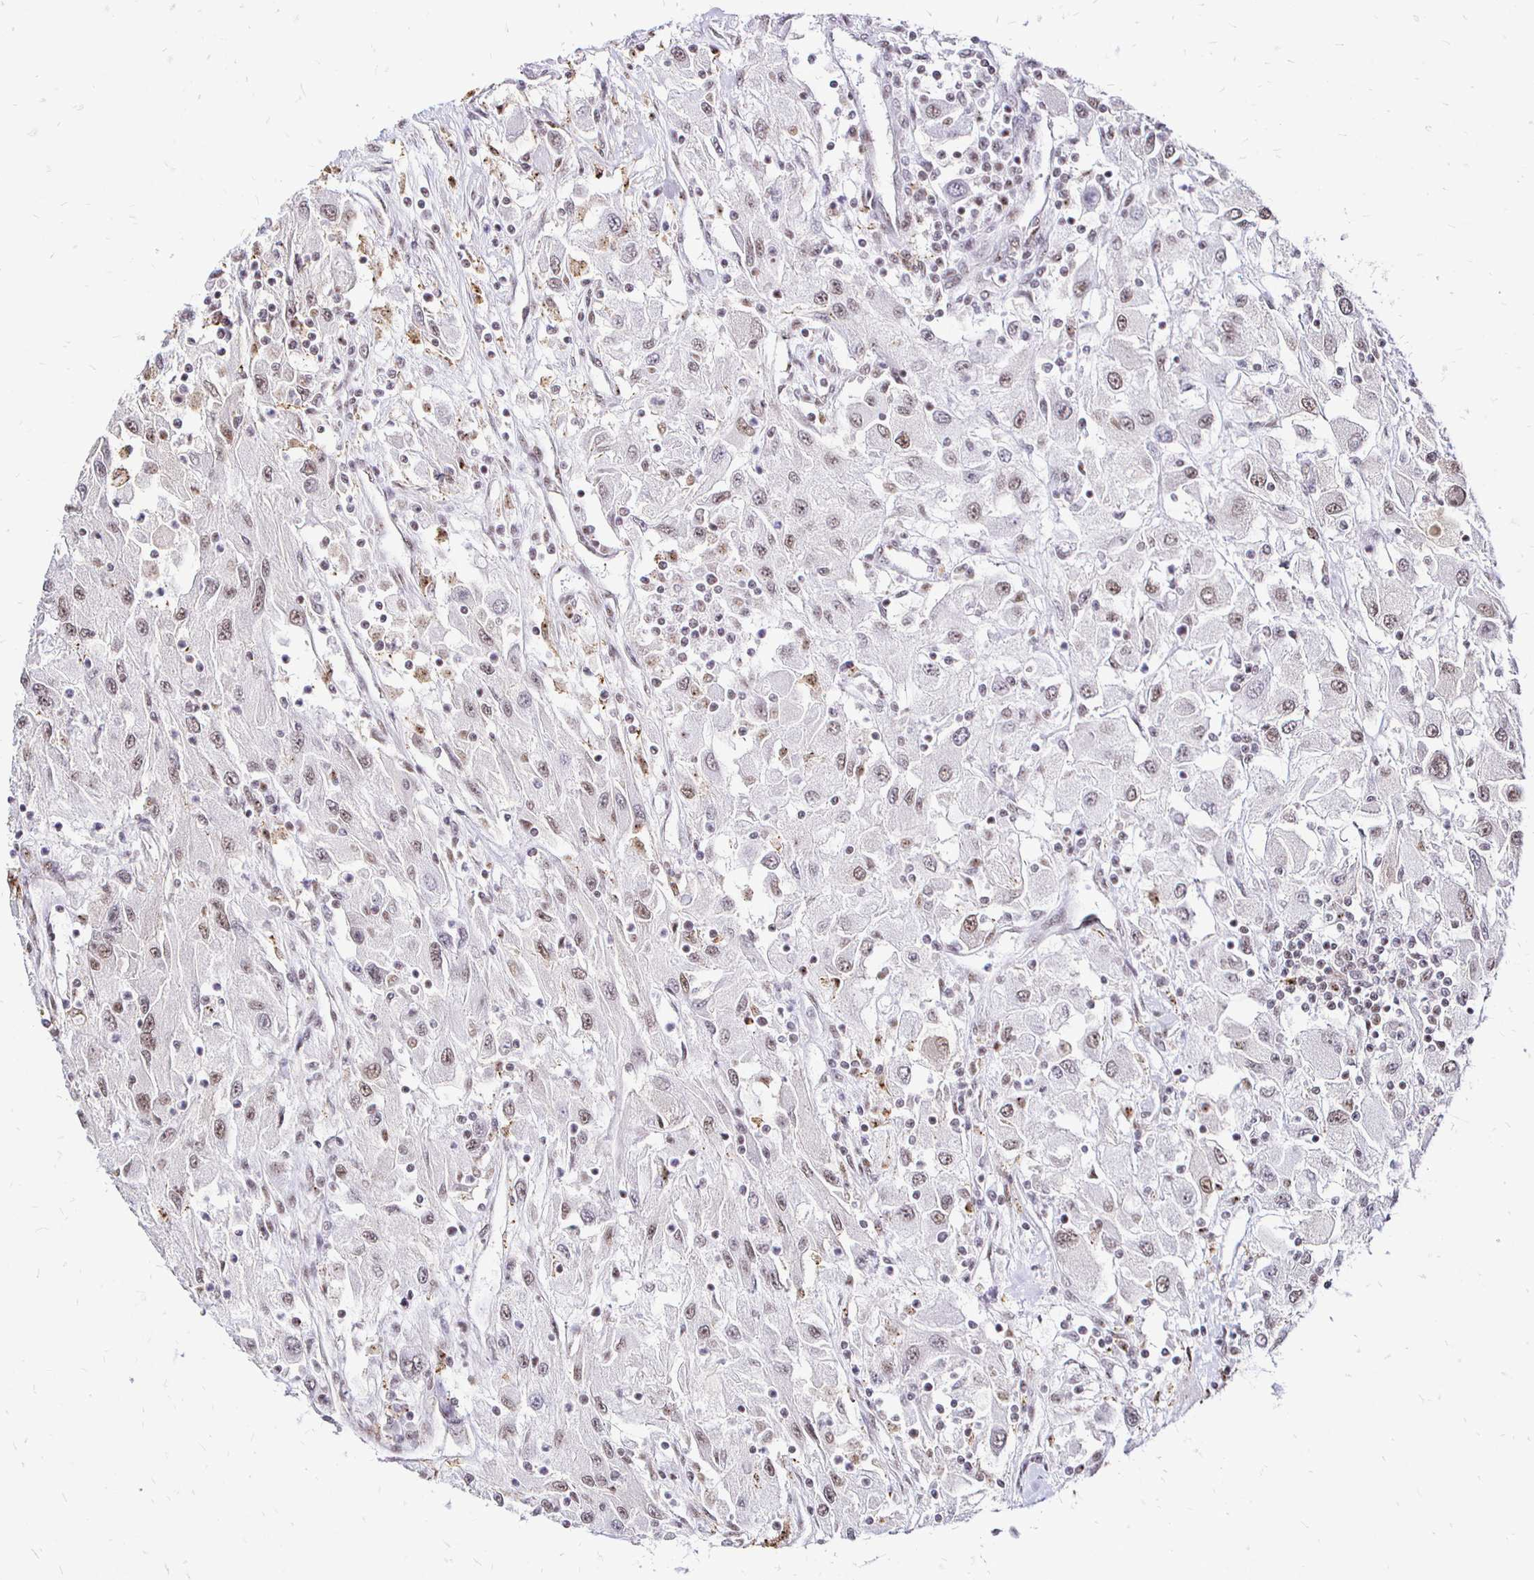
{"staining": {"intensity": "weak", "quantity": "<25%", "location": "nuclear"}, "tissue": "renal cancer", "cell_type": "Tumor cells", "image_type": "cancer", "snomed": [{"axis": "morphology", "description": "Adenocarcinoma, NOS"}, {"axis": "topography", "description": "Kidney"}], "caption": "Immunohistochemical staining of renal cancer (adenocarcinoma) displays no significant positivity in tumor cells.", "gene": "SIN3A", "patient": {"sex": "female", "age": 67}}